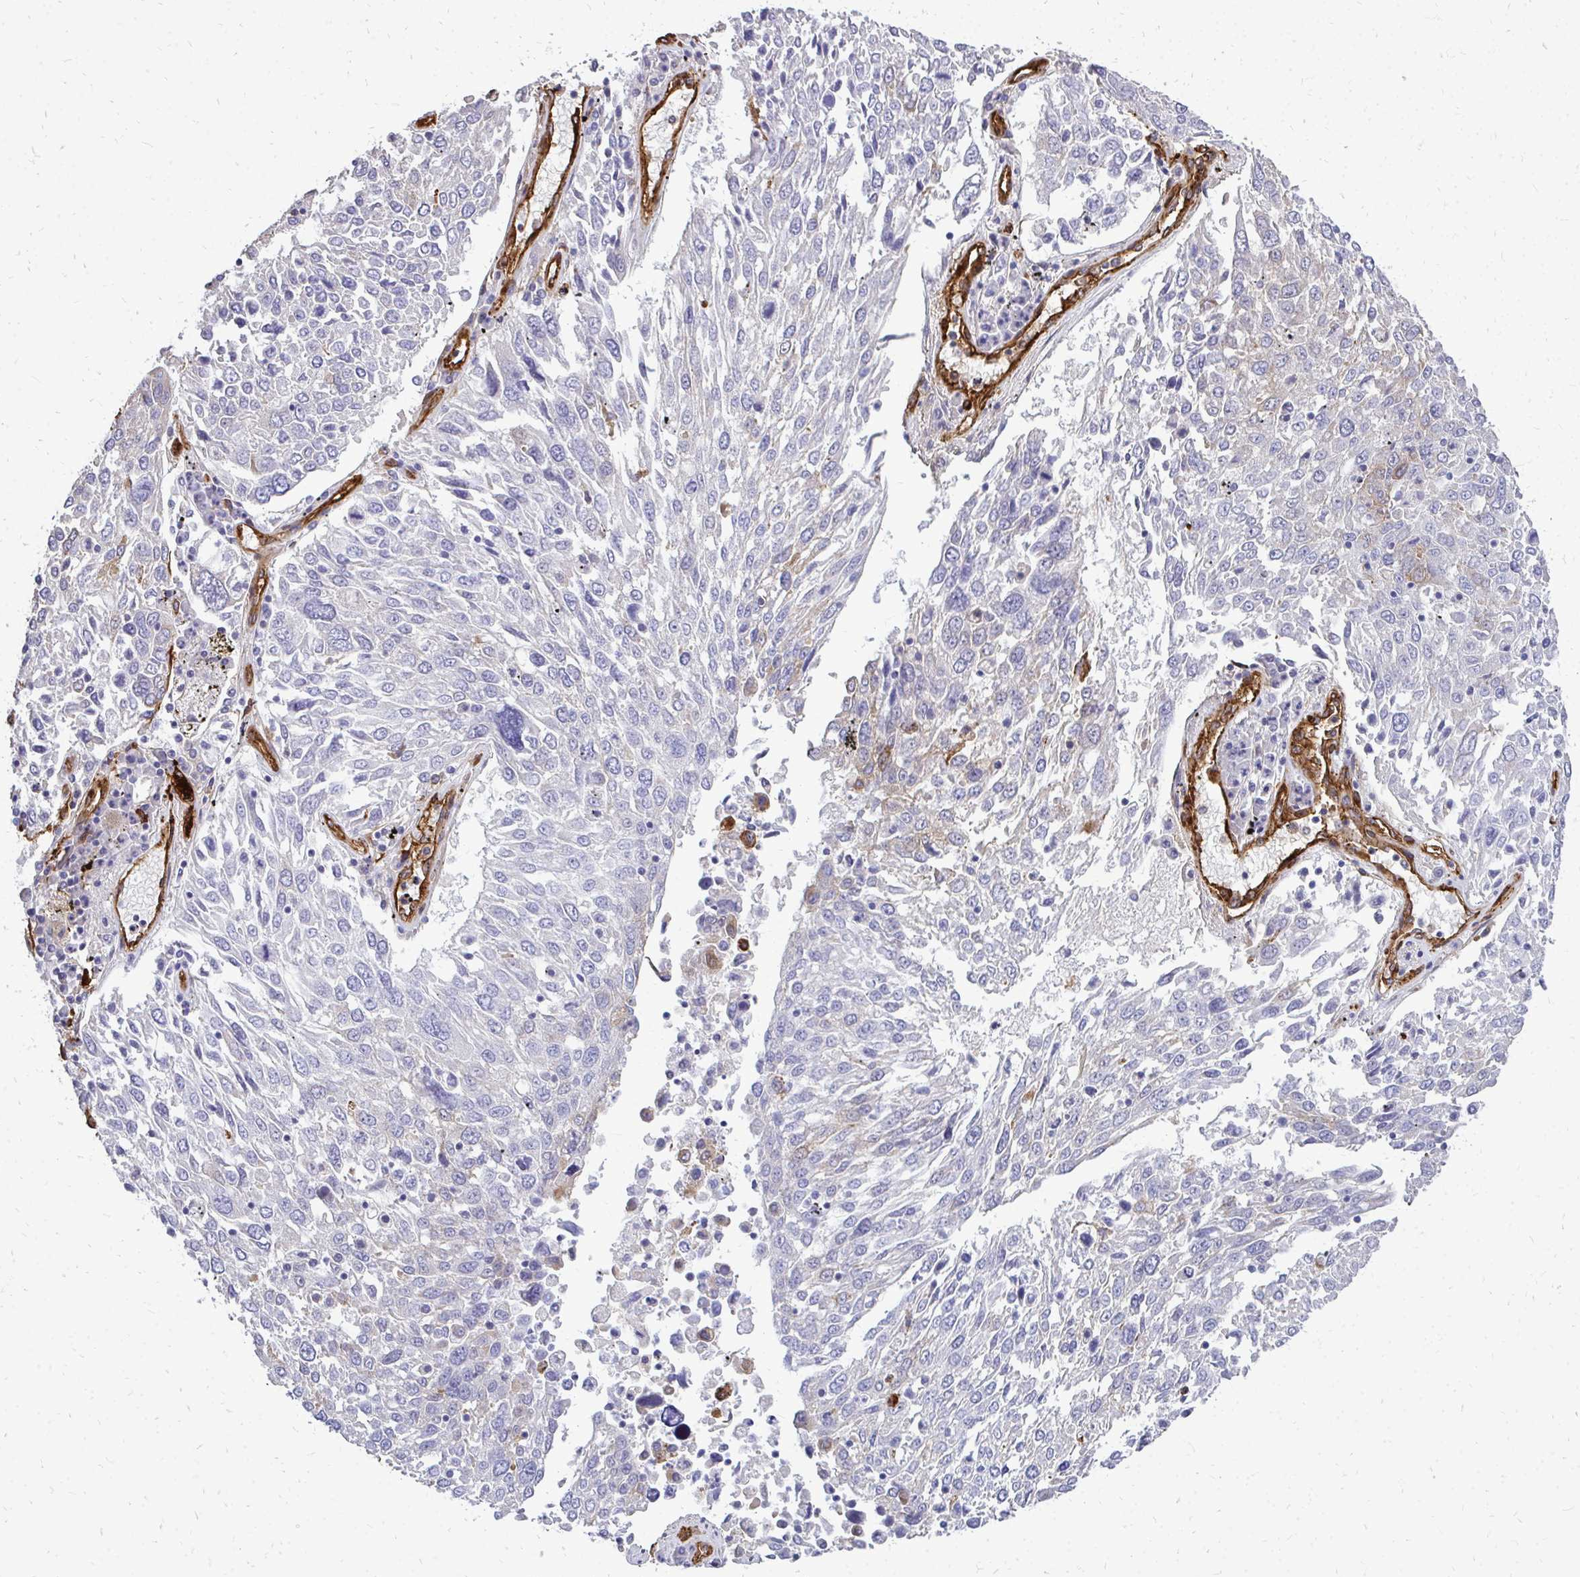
{"staining": {"intensity": "weak", "quantity": "<25%", "location": "cytoplasmic/membranous"}, "tissue": "lung cancer", "cell_type": "Tumor cells", "image_type": "cancer", "snomed": [{"axis": "morphology", "description": "Squamous cell carcinoma, NOS"}, {"axis": "topography", "description": "Lung"}], "caption": "Immunohistochemistry histopathology image of neoplastic tissue: lung cancer (squamous cell carcinoma) stained with DAB shows no significant protein staining in tumor cells.", "gene": "MARCKSL1", "patient": {"sex": "male", "age": 65}}